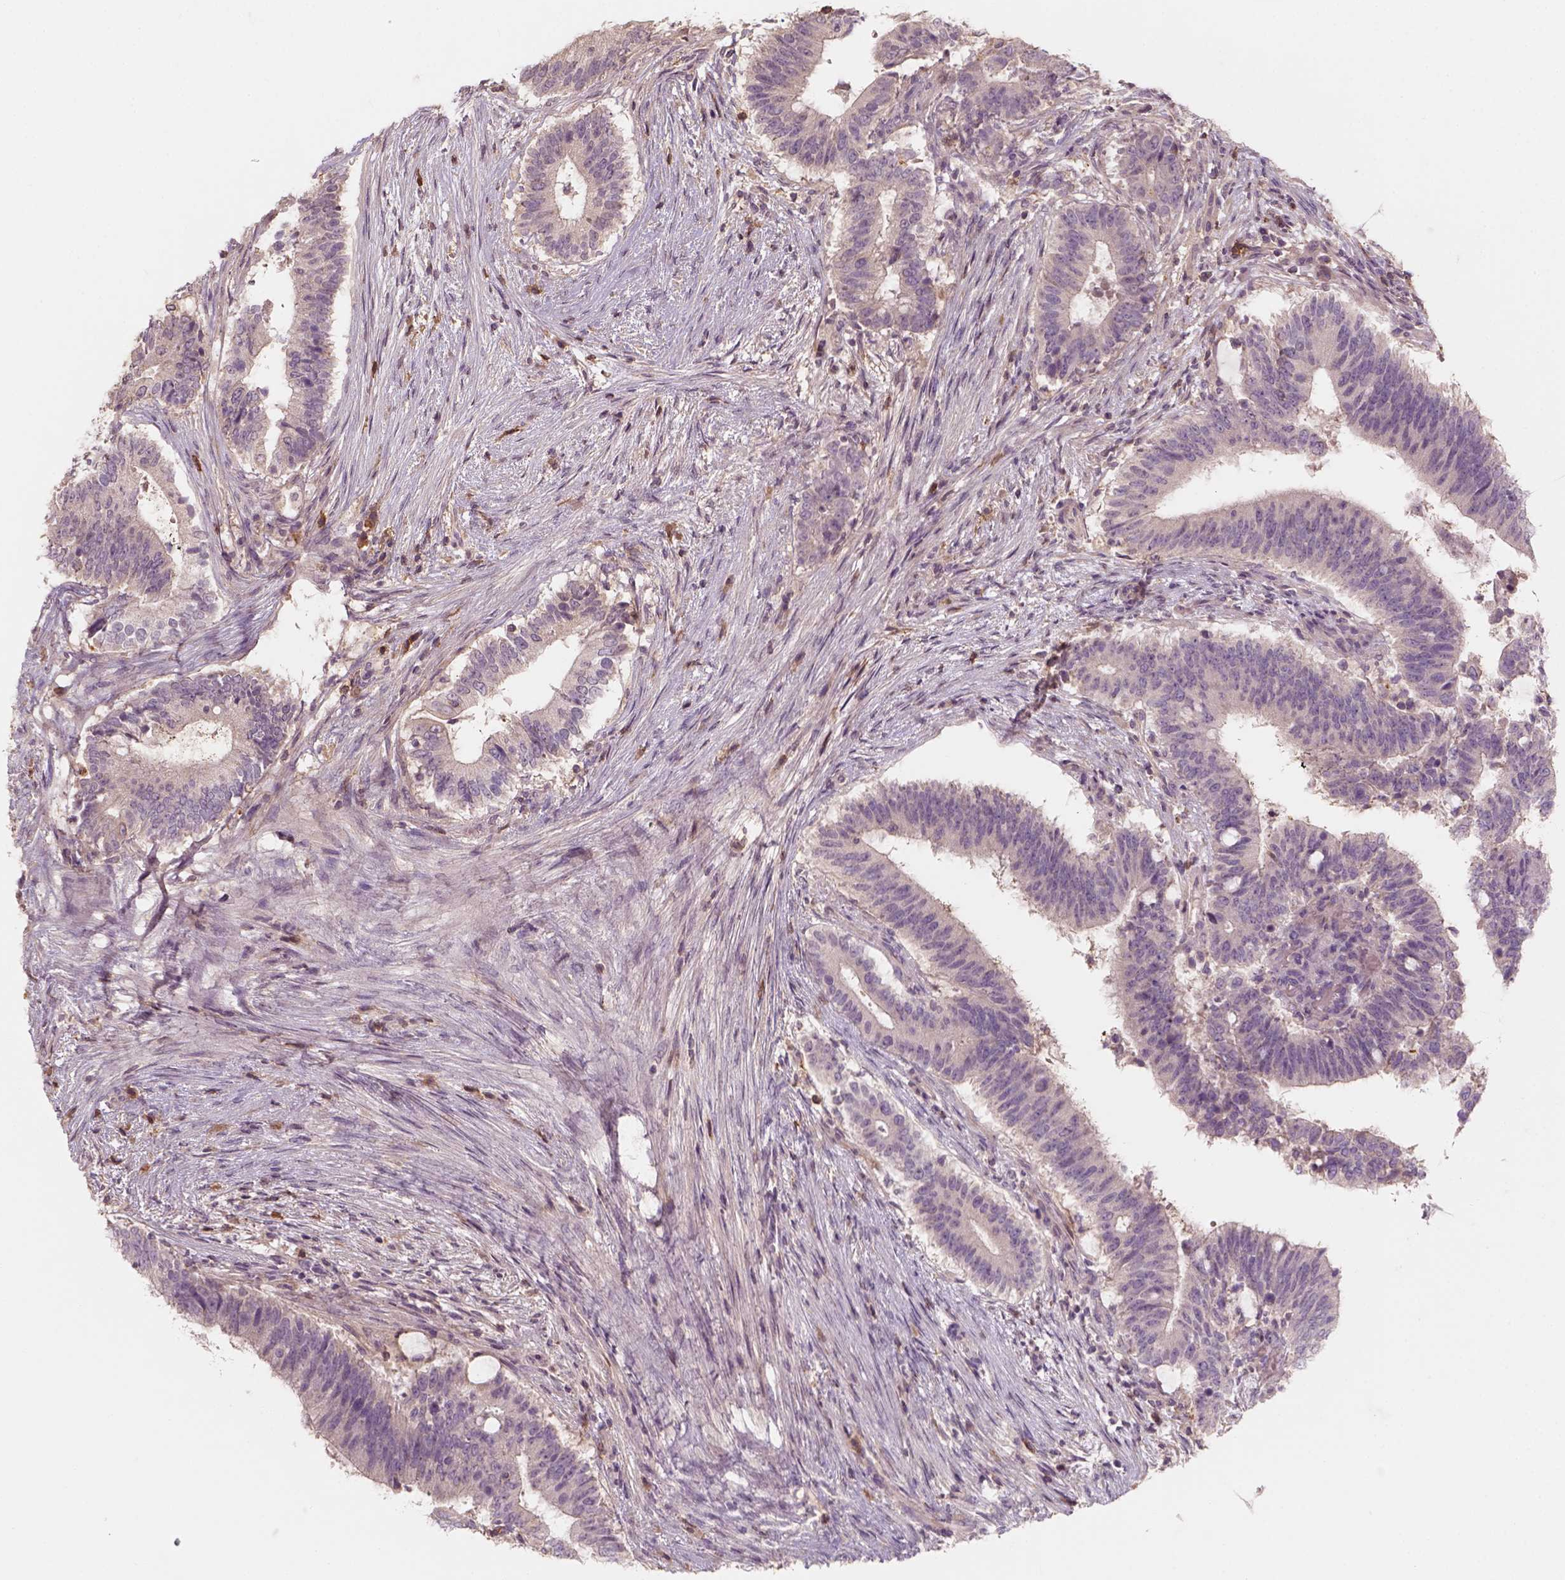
{"staining": {"intensity": "negative", "quantity": "none", "location": "none"}, "tissue": "colorectal cancer", "cell_type": "Tumor cells", "image_type": "cancer", "snomed": [{"axis": "morphology", "description": "Adenocarcinoma, NOS"}, {"axis": "topography", "description": "Colon"}], "caption": "High magnification brightfield microscopy of colorectal cancer stained with DAB (3,3'-diaminobenzidine) (brown) and counterstained with hematoxylin (blue): tumor cells show no significant positivity. Brightfield microscopy of immunohistochemistry stained with DAB (brown) and hematoxylin (blue), captured at high magnification.", "gene": "AQP9", "patient": {"sex": "female", "age": 43}}